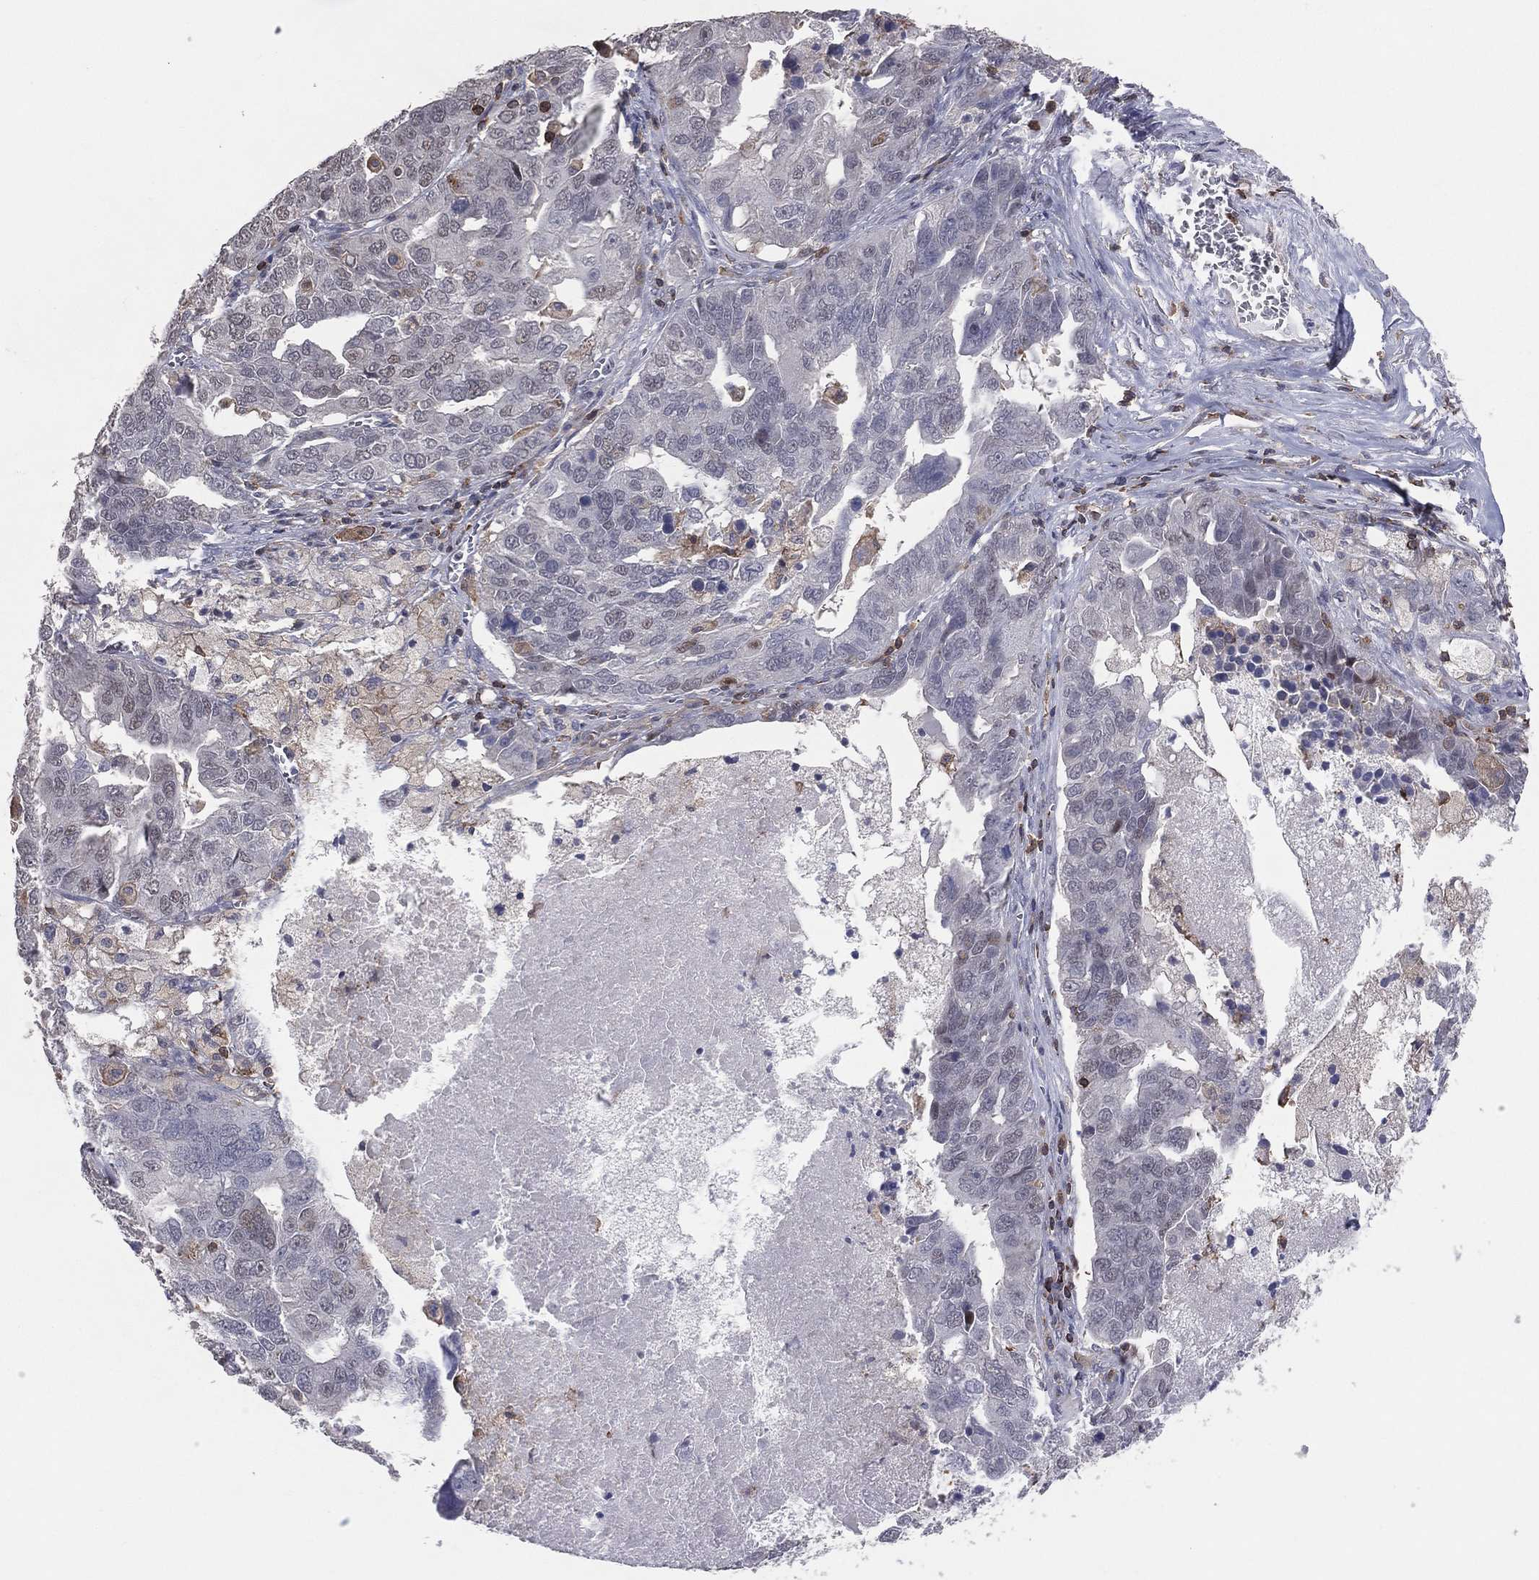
{"staining": {"intensity": "negative", "quantity": "none", "location": "none"}, "tissue": "ovarian cancer", "cell_type": "Tumor cells", "image_type": "cancer", "snomed": [{"axis": "morphology", "description": "Carcinoma, endometroid"}, {"axis": "topography", "description": "Soft tissue"}, {"axis": "topography", "description": "Ovary"}], "caption": "A histopathology image of human ovarian cancer (endometroid carcinoma) is negative for staining in tumor cells.", "gene": "PSTPIP1", "patient": {"sex": "female", "age": 52}}